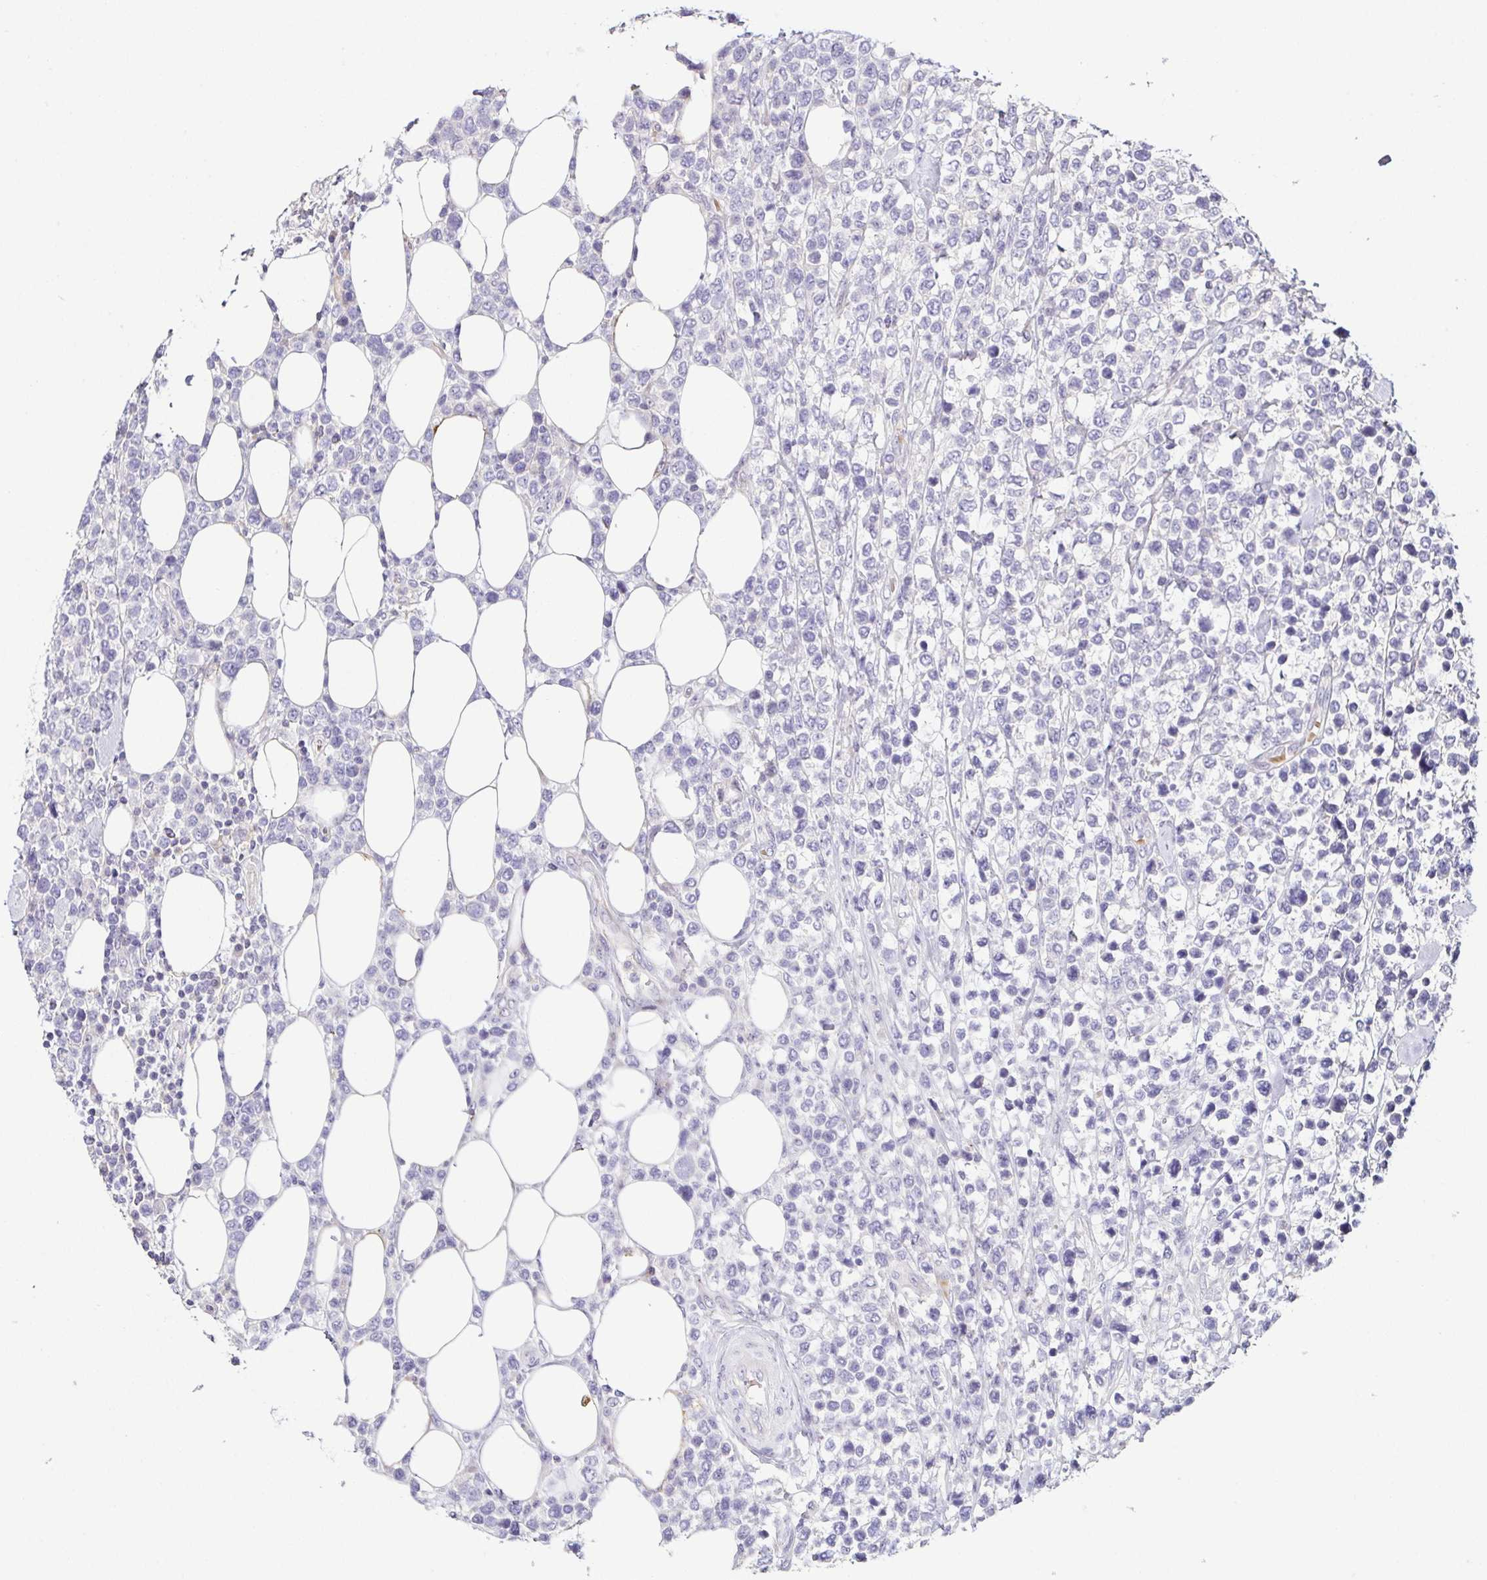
{"staining": {"intensity": "negative", "quantity": "none", "location": "none"}, "tissue": "lymphoma", "cell_type": "Tumor cells", "image_type": "cancer", "snomed": [{"axis": "morphology", "description": "Malignant lymphoma, non-Hodgkin's type, High grade"}, {"axis": "topography", "description": "Soft tissue"}], "caption": "This is an IHC photomicrograph of malignant lymphoma, non-Hodgkin's type (high-grade). There is no expression in tumor cells.", "gene": "FAM162B", "patient": {"sex": "female", "age": 56}}